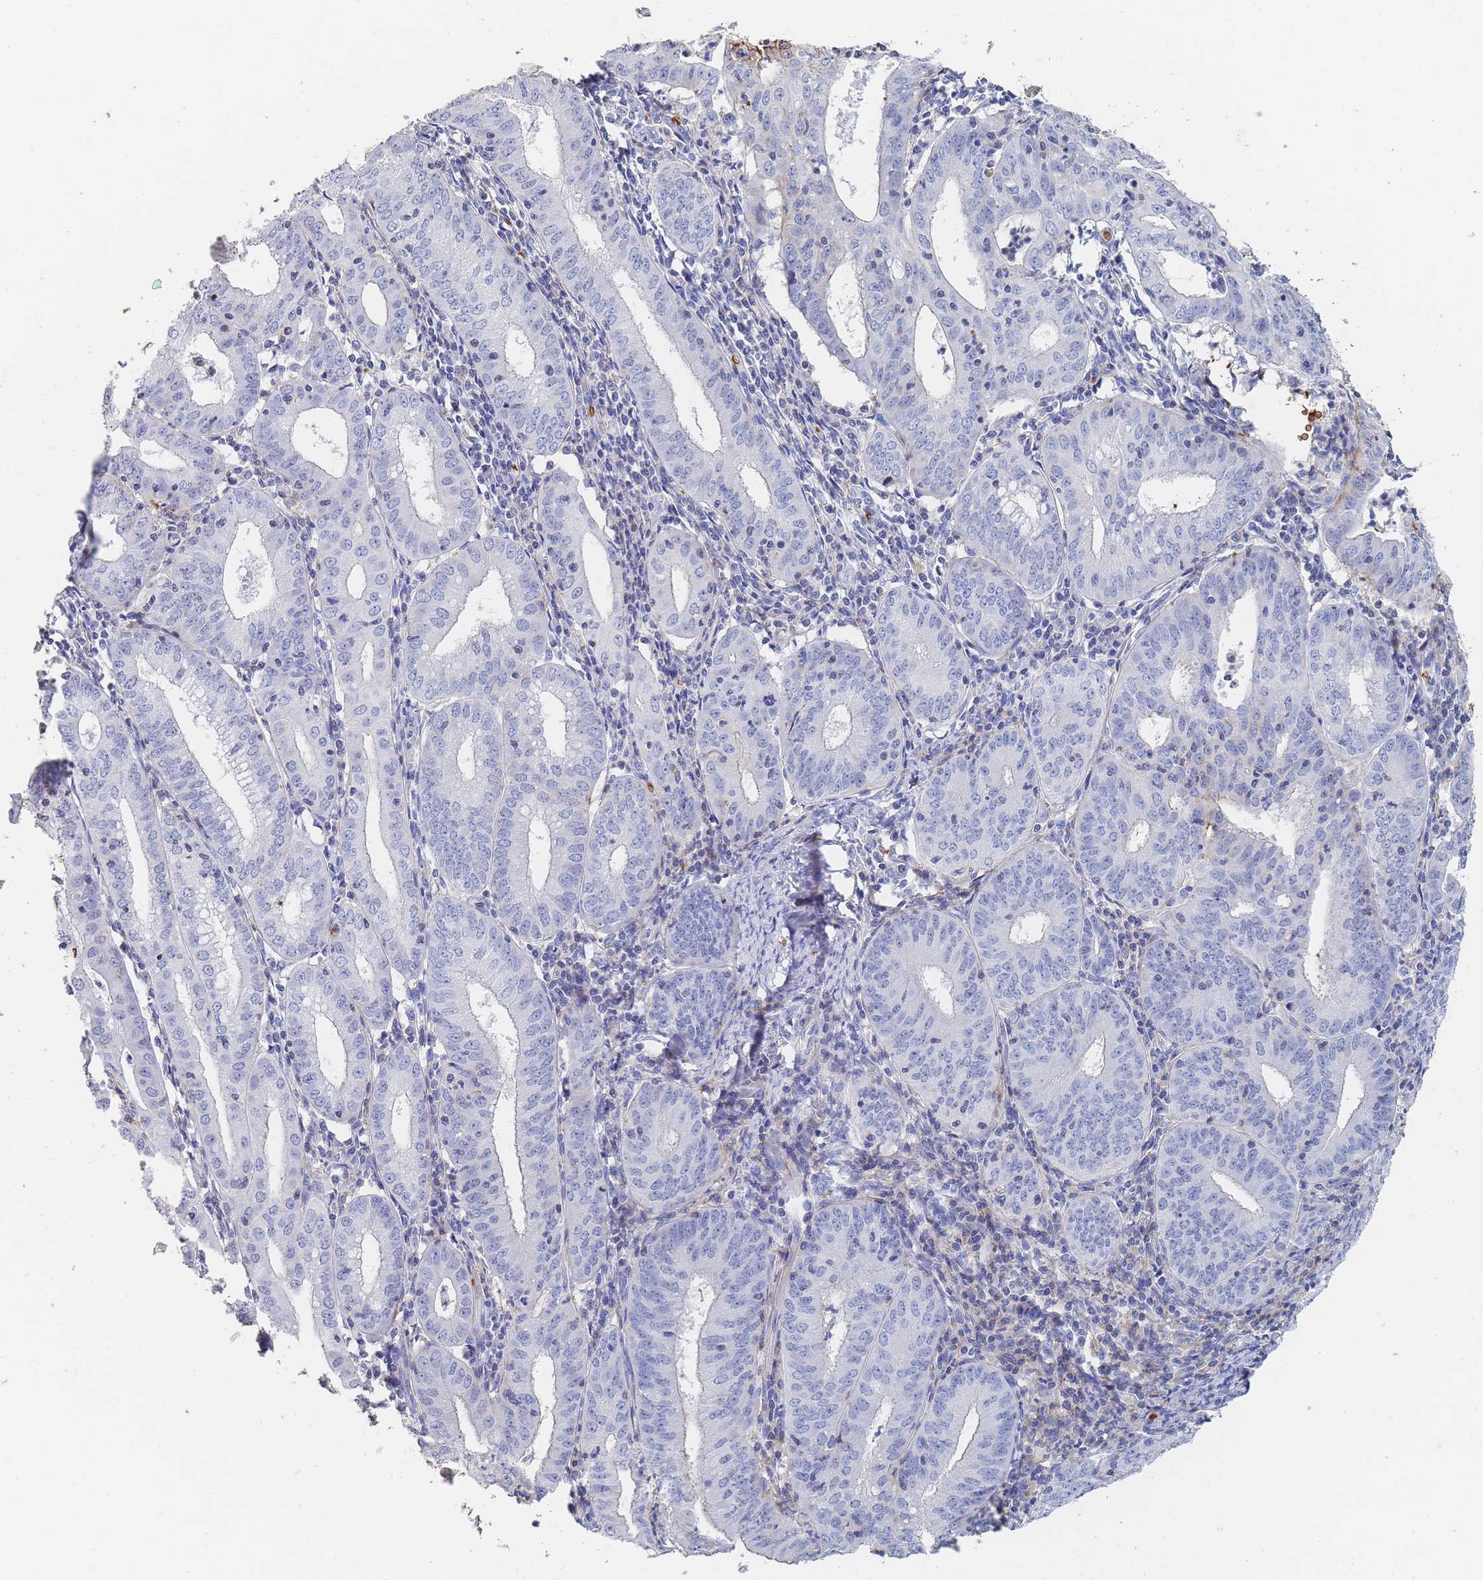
{"staining": {"intensity": "strong", "quantity": "<25%", "location": "cytoplasmic/membranous"}, "tissue": "endometrial cancer", "cell_type": "Tumor cells", "image_type": "cancer", "snomed": [{"axis": "morphology", "description": "Adenocarcinoma, NOS"}, {"axis": "topography", "description": "Endometrium"}], "caption": "Immunohistochemical staining of human adenocarcinoma (endometrial) reveals strong cytoplasmic/membranous protein expression in about <25% of tumor cells.", "gene": "SLC2A1", "patient": {"sex": "female", "age": 60}}